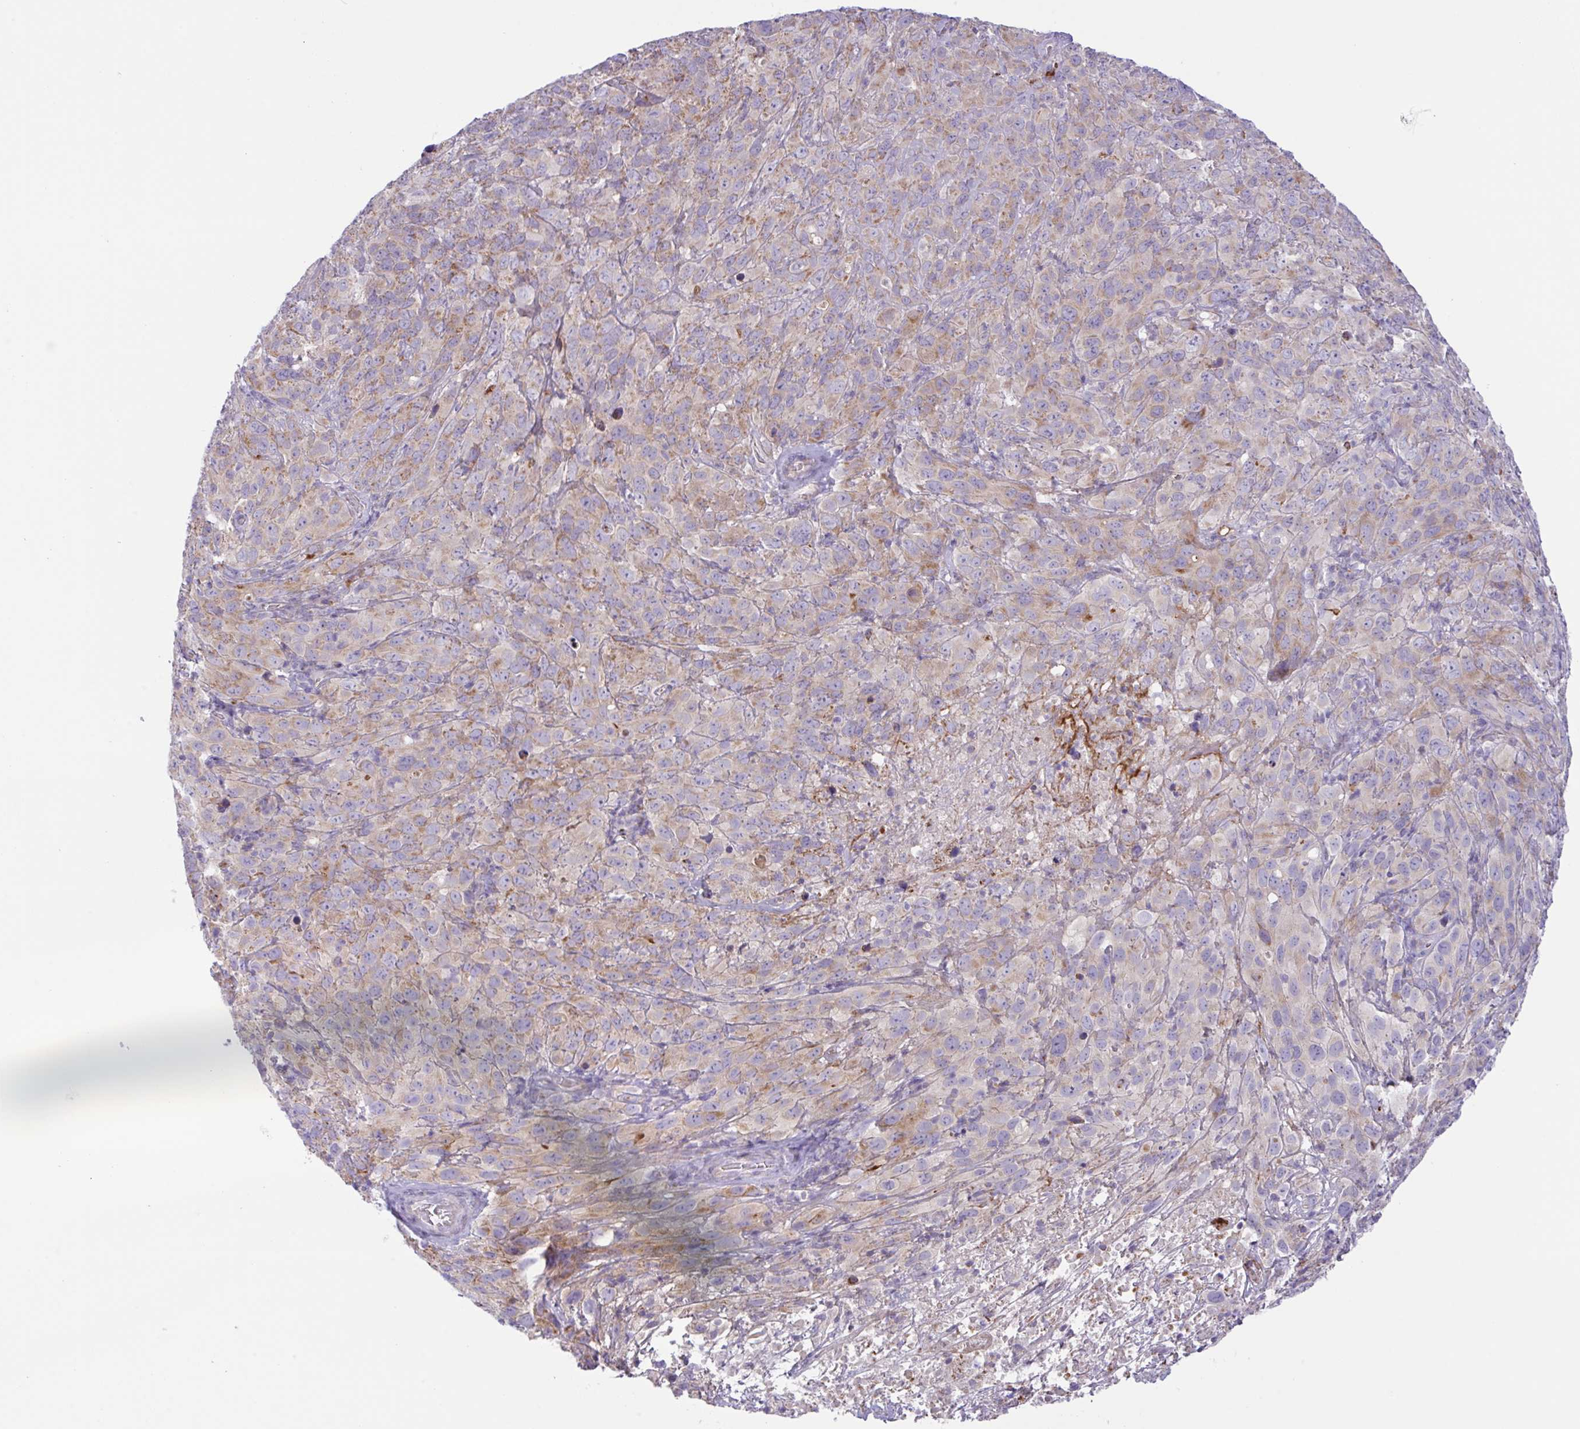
{"staining": {"intensity": "weak", "quantity": "25%-75%", "location": "cytoplasmic/membranous"}, "tissue": "cervical cancer", "cell_type": "Tumor cells", "image_type": "cancer", "snomed": [{"axis": "morphology", "description": "Squamous cell carcinoma, NOS"}, {"axis": "topography", "description": "Cervix"}], "caption": "A brown stain highlights weak cytoplasmic/membranous expression of a protein in human cervical cancer tumor cells.", "gene": "CHDH", "patient": {"sex": "female", "age": 51}}